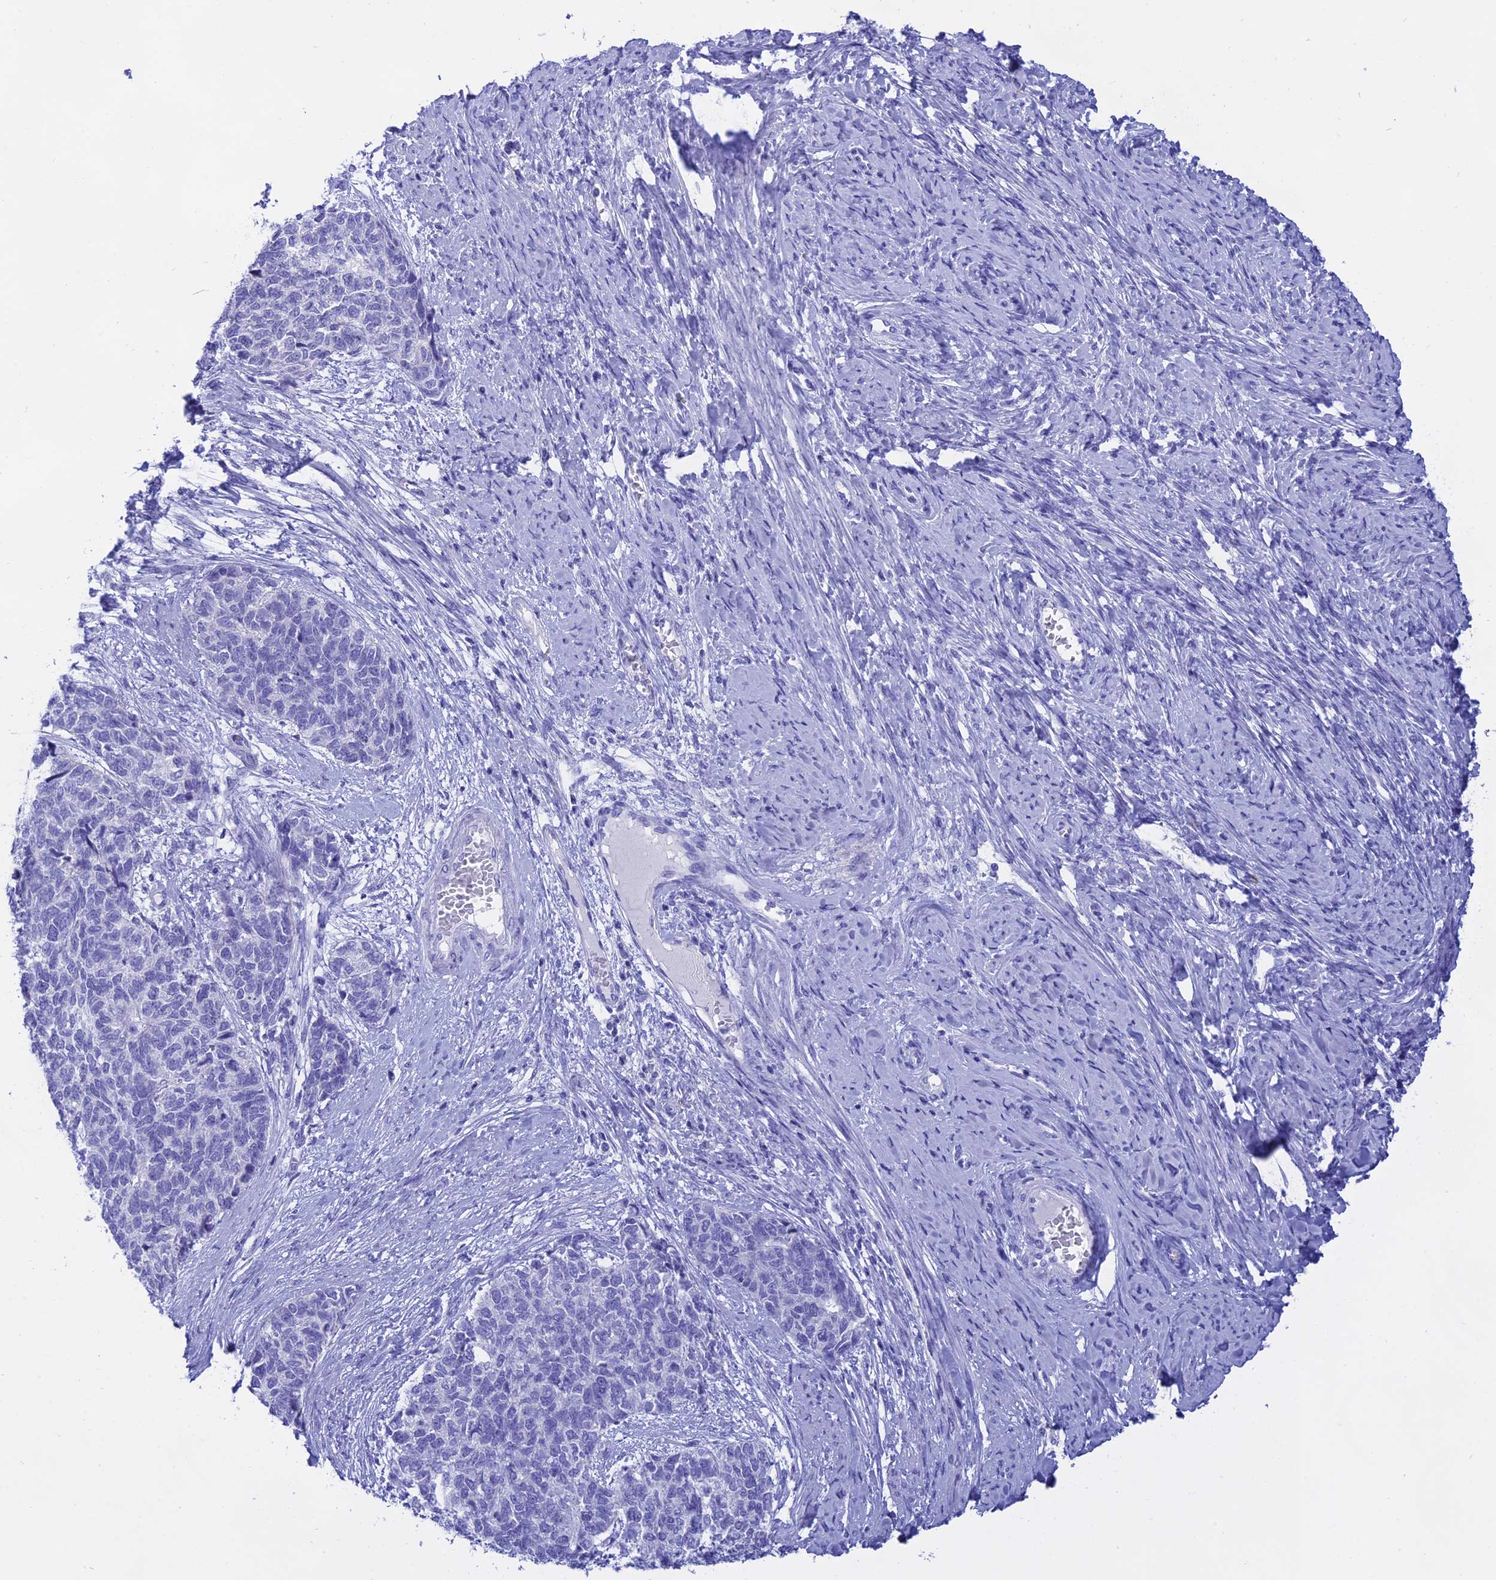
{"staining": {"intensity": "negative", "quantity": "none", "location": "none"}, "tissue": "cervical cancer", "cell_type": "Tumor cells", "image_type": "cancer", "snomed": [{"axis": "morphology", "description": "Squamous cell carcinoma, NOS"}, {"axis": "topography", "description": "Cervix"}], "caption": "High power microscopy histopathology image of an immunohistochemistry histopathology image of squamous cell carcinoma (cervical), revealing no significant staining in tumor cells.", "gene": "ISCA1", "patient": {"sex": "female", "age": 63}}